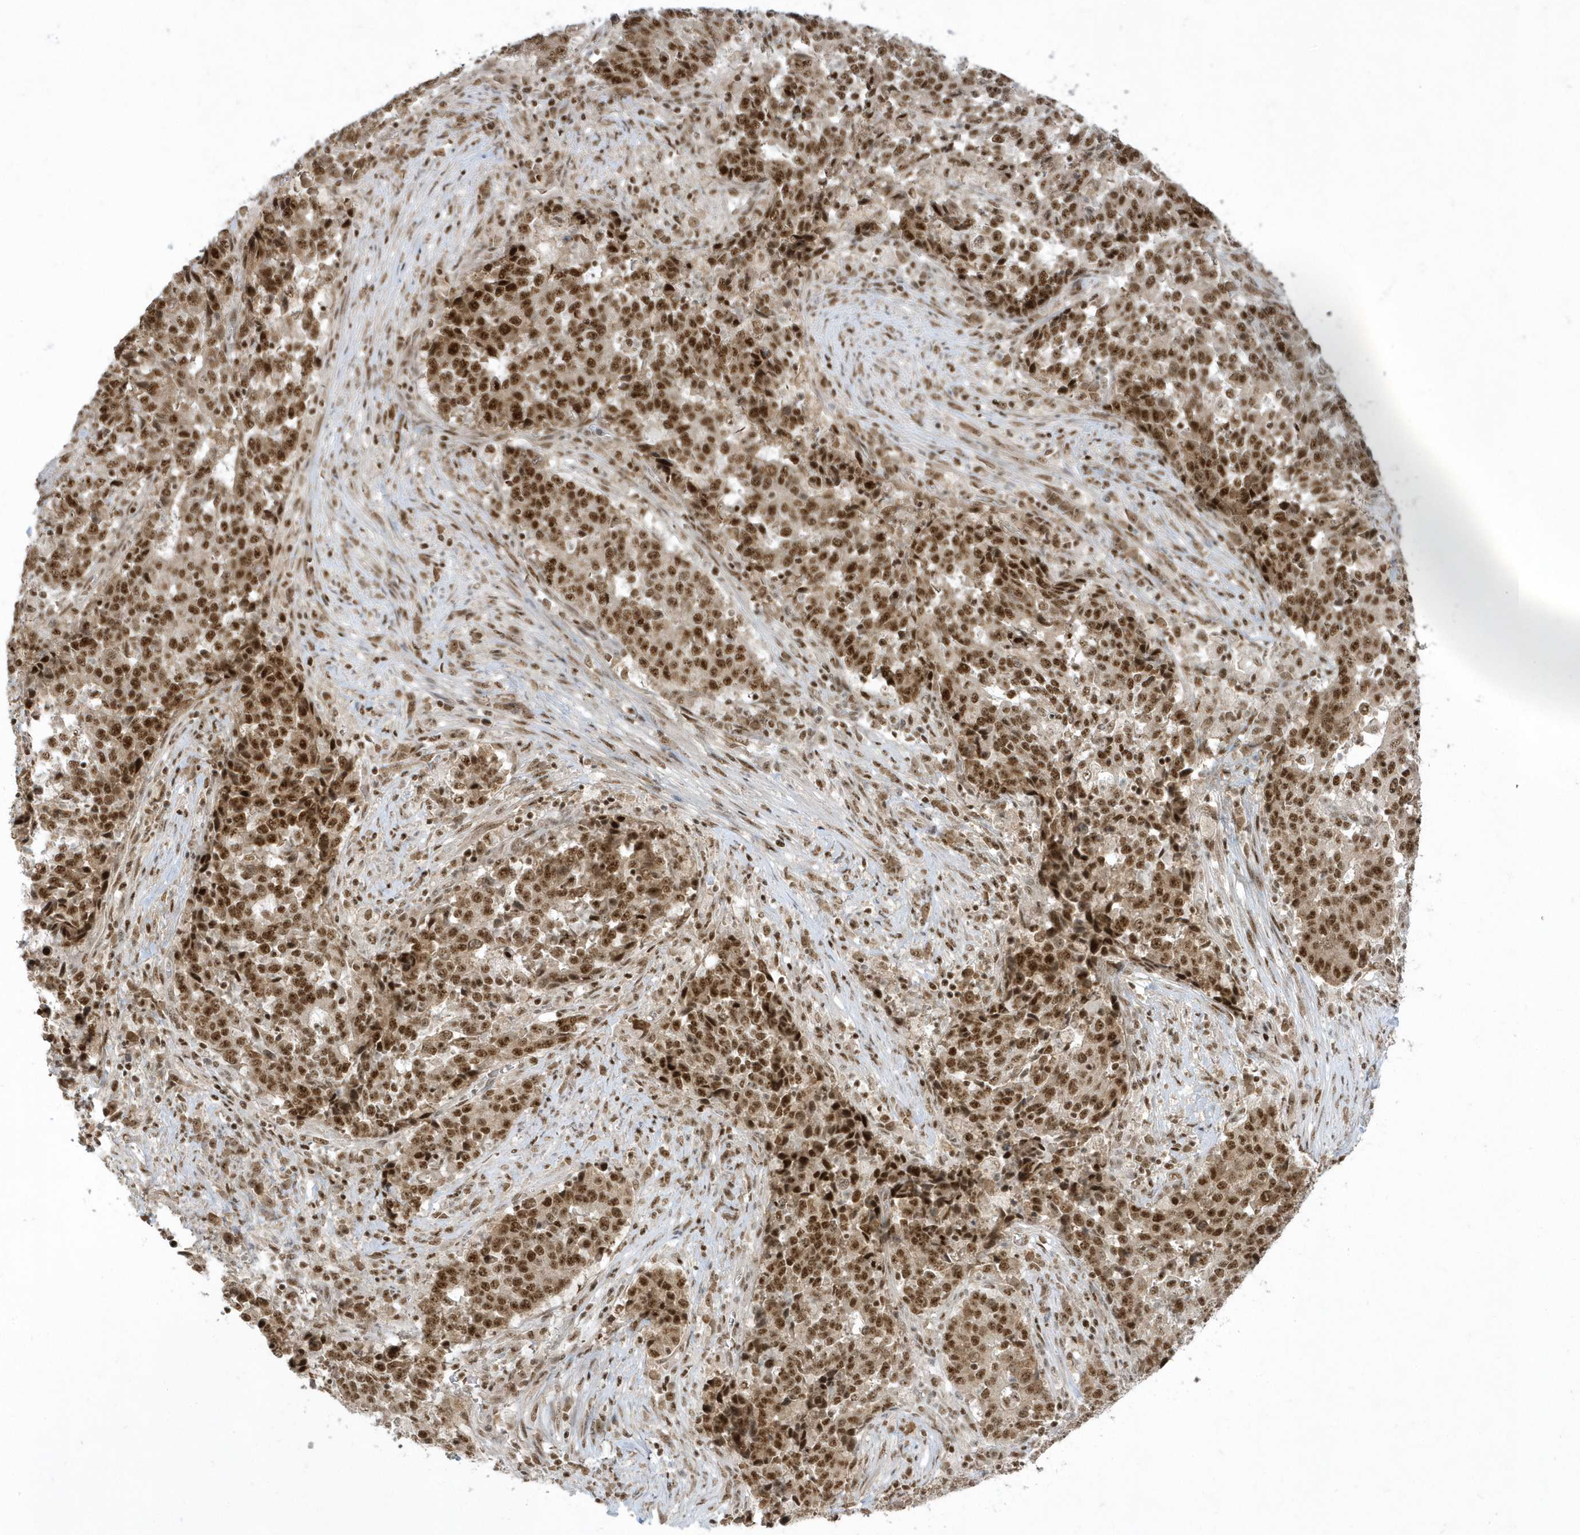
{"staining": {"intensity": "strong", "quantity": ">75%", "location": "nuclear"}, "tissue": "stomach cancer", "cell_type": "Tumor cells", "image_type": "cancer", "snomed": [{"axis": "morphology", "description": "Adenocarcinoma, NOS"}, {"axis": "topography", "description": "Stomach"}], "caption": "Stomach cancer (adenocarcinoma) stained with immunohistochemistry (IHC) demonstrates strong nuclear expression in about >75% of tumor cells.", "gene": "PPIL2", "patient": {"sex": "male", "age": 59}}